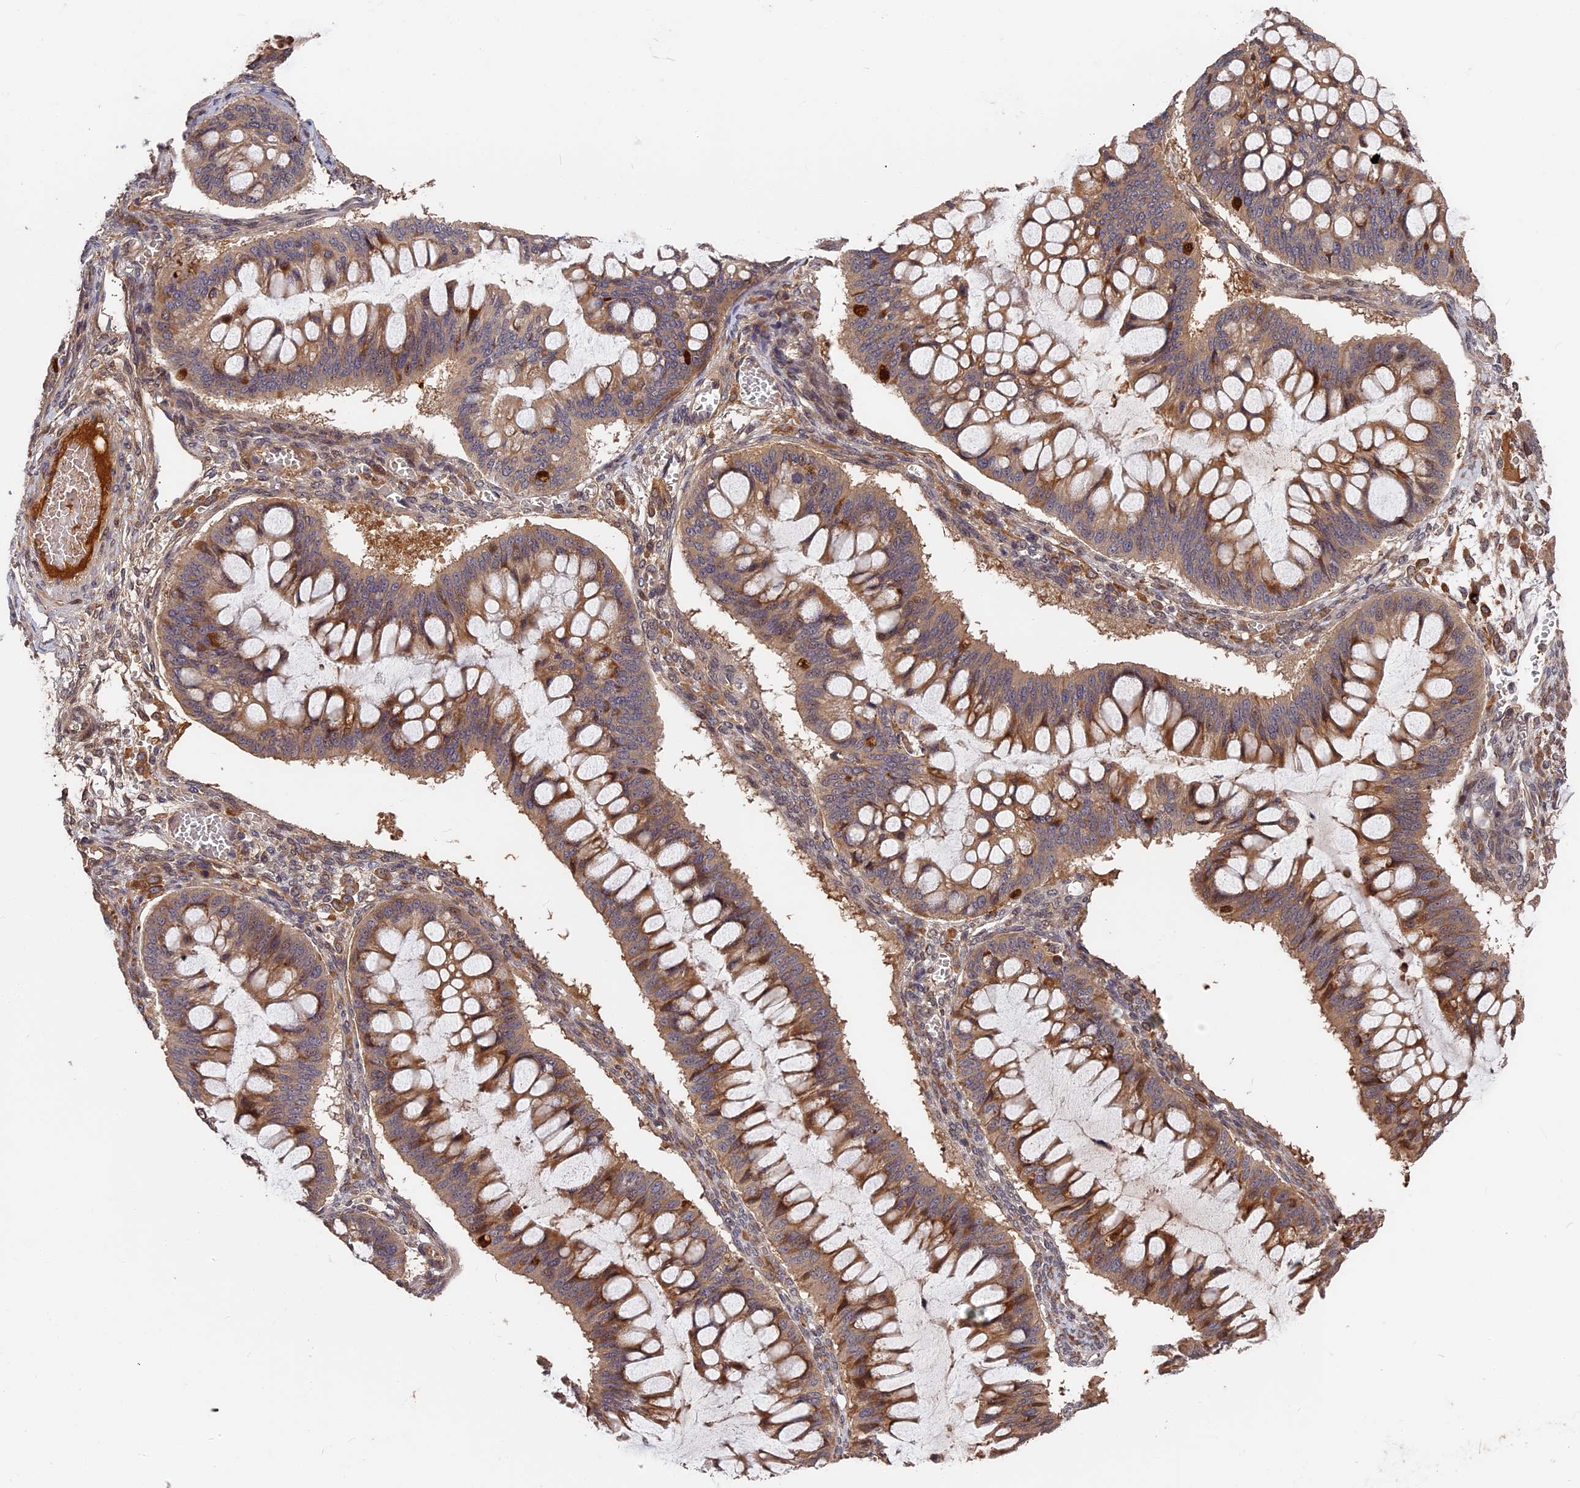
{"staining": {"intensity": "moderate", "quantity": ">75%", "location": "cytoplasmic/membranous"}, "tissue": "ovarian cancer", "cell_type": "Tumor cells", "image_type": "cancer", "snomed": [{"axis": "morphology", "description": "Cystadenocarcinoma, mucinous, NOS"}, {"axis": "topography", "description": "Ovary"}], "caption": "An IHC micrograph of neoplastic tissue is shown. Protein staining in brown shows moderate cytoplasmic/membranous positivity in ovarian mucinous cystadenocarcinoma within tumor cells.", "gene": "ITIH1", "patient": {"sex": "female", "age": 73}}